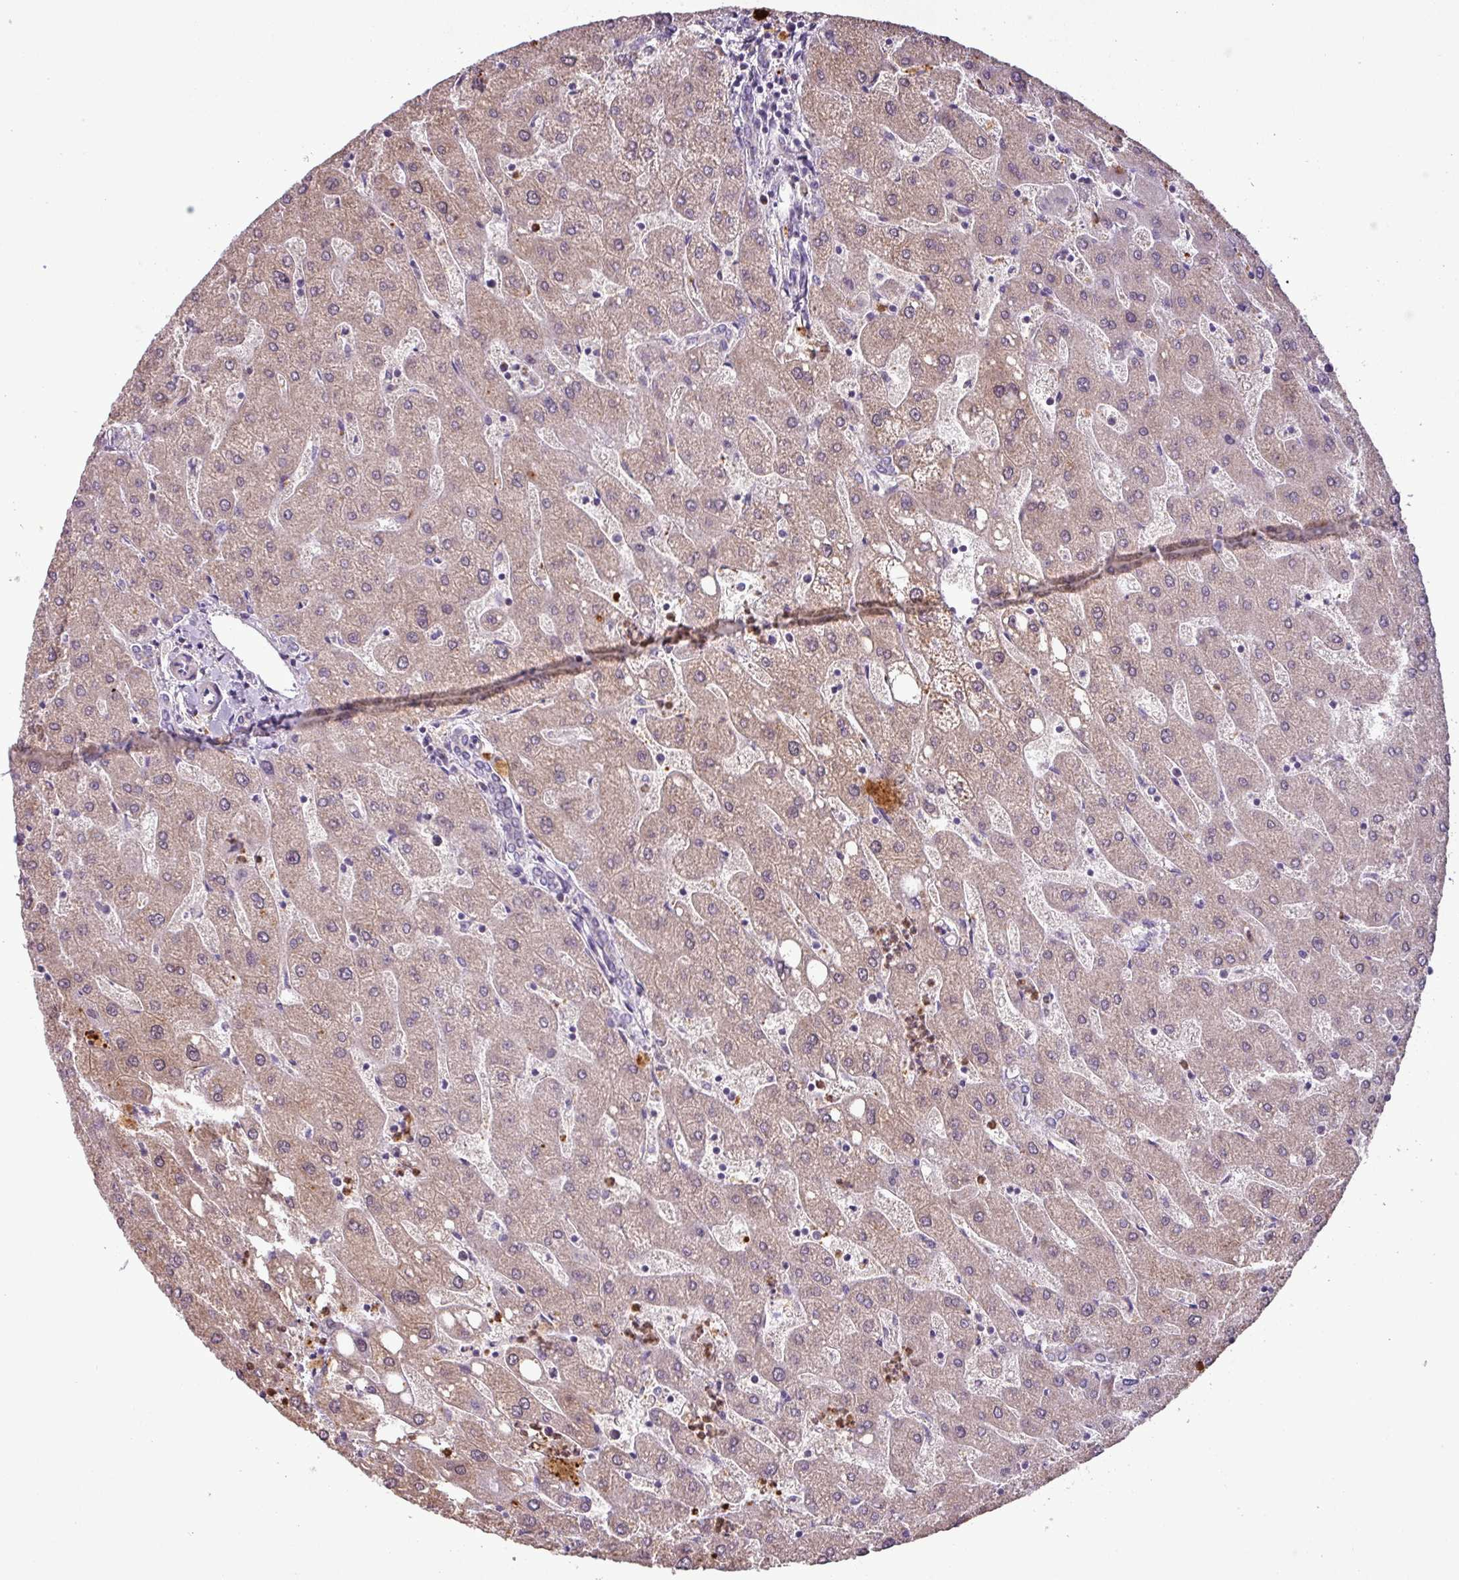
{"staining": {"intensity": "negative", "quantity": "none", "location": "none"}, "tissue": "liver", "cell_type": "Cholangiocytes", "image_type": "normal", "snomed": [{"axis": "morphology", "description": "Normal tissue, NOS"}, {"axis": "topography", "description": "Liver"}], "caption": "High power microscopy photomicrograph of an immunohistochemistry (IHC) histopathology image of benign liver, revealing no significant positivity in cholangiocytes. (DAB immunohistochemistry visualized using brightfield microscopy, high magnification).", "gene": "PNMA6A", "patient": {"sex": "male", "age": 67}}